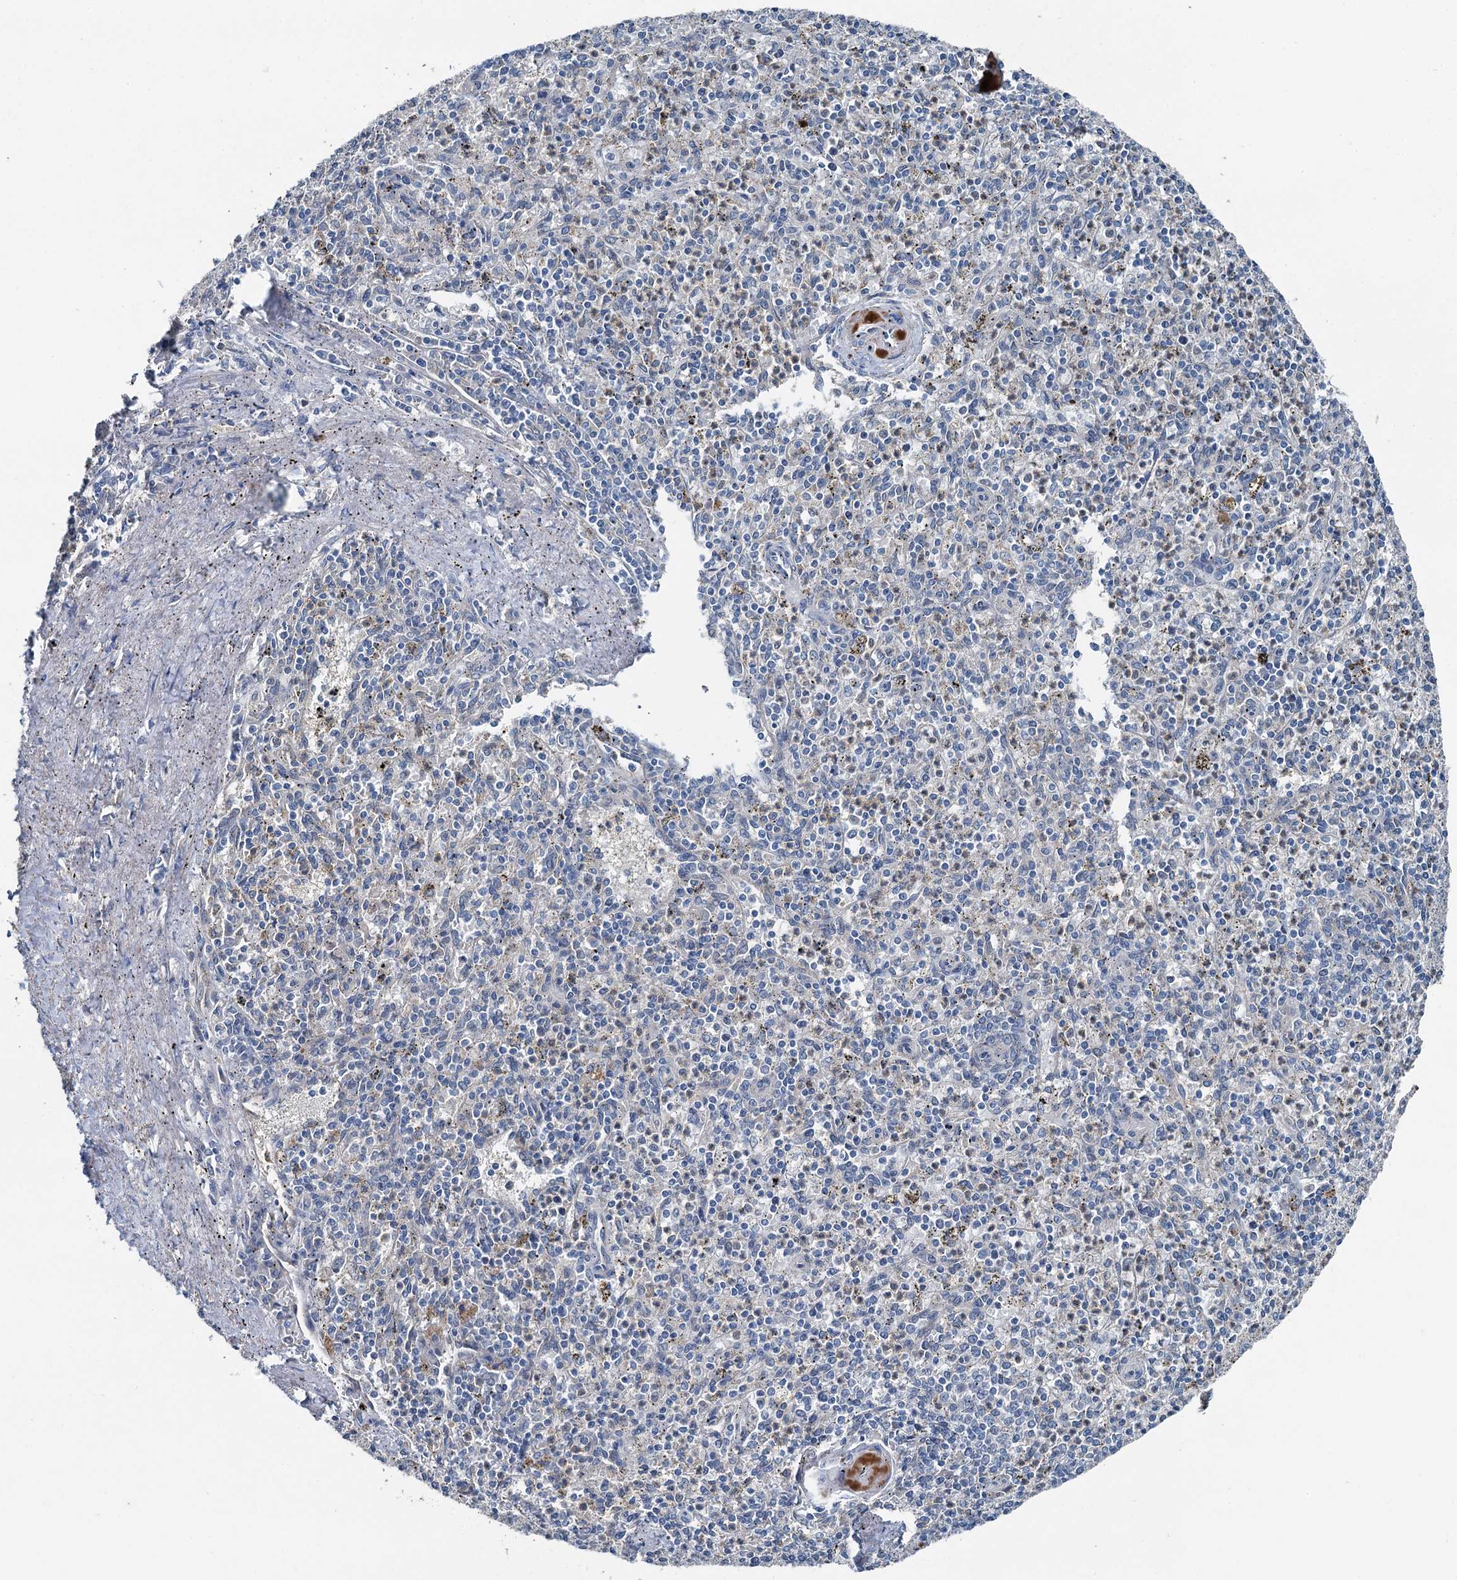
{"staining": {"intensity": "negative", "quantity": "none", "location": "none"}, "tissue": "spleen", "cell_type": "Cells in red pulp", "image_type": "normal", "snomed": [{"axis": "morphology", "description": "Normal tissue, NOS"}, {"axis": "topography", "description": "Spleen"}], "caption": "Immunohistochemical staining of benign human spleen reveals no significant positivity in cells in red pulp.", "gene": "C6orf120", "patient": {"sex": "male", "age": 72}}